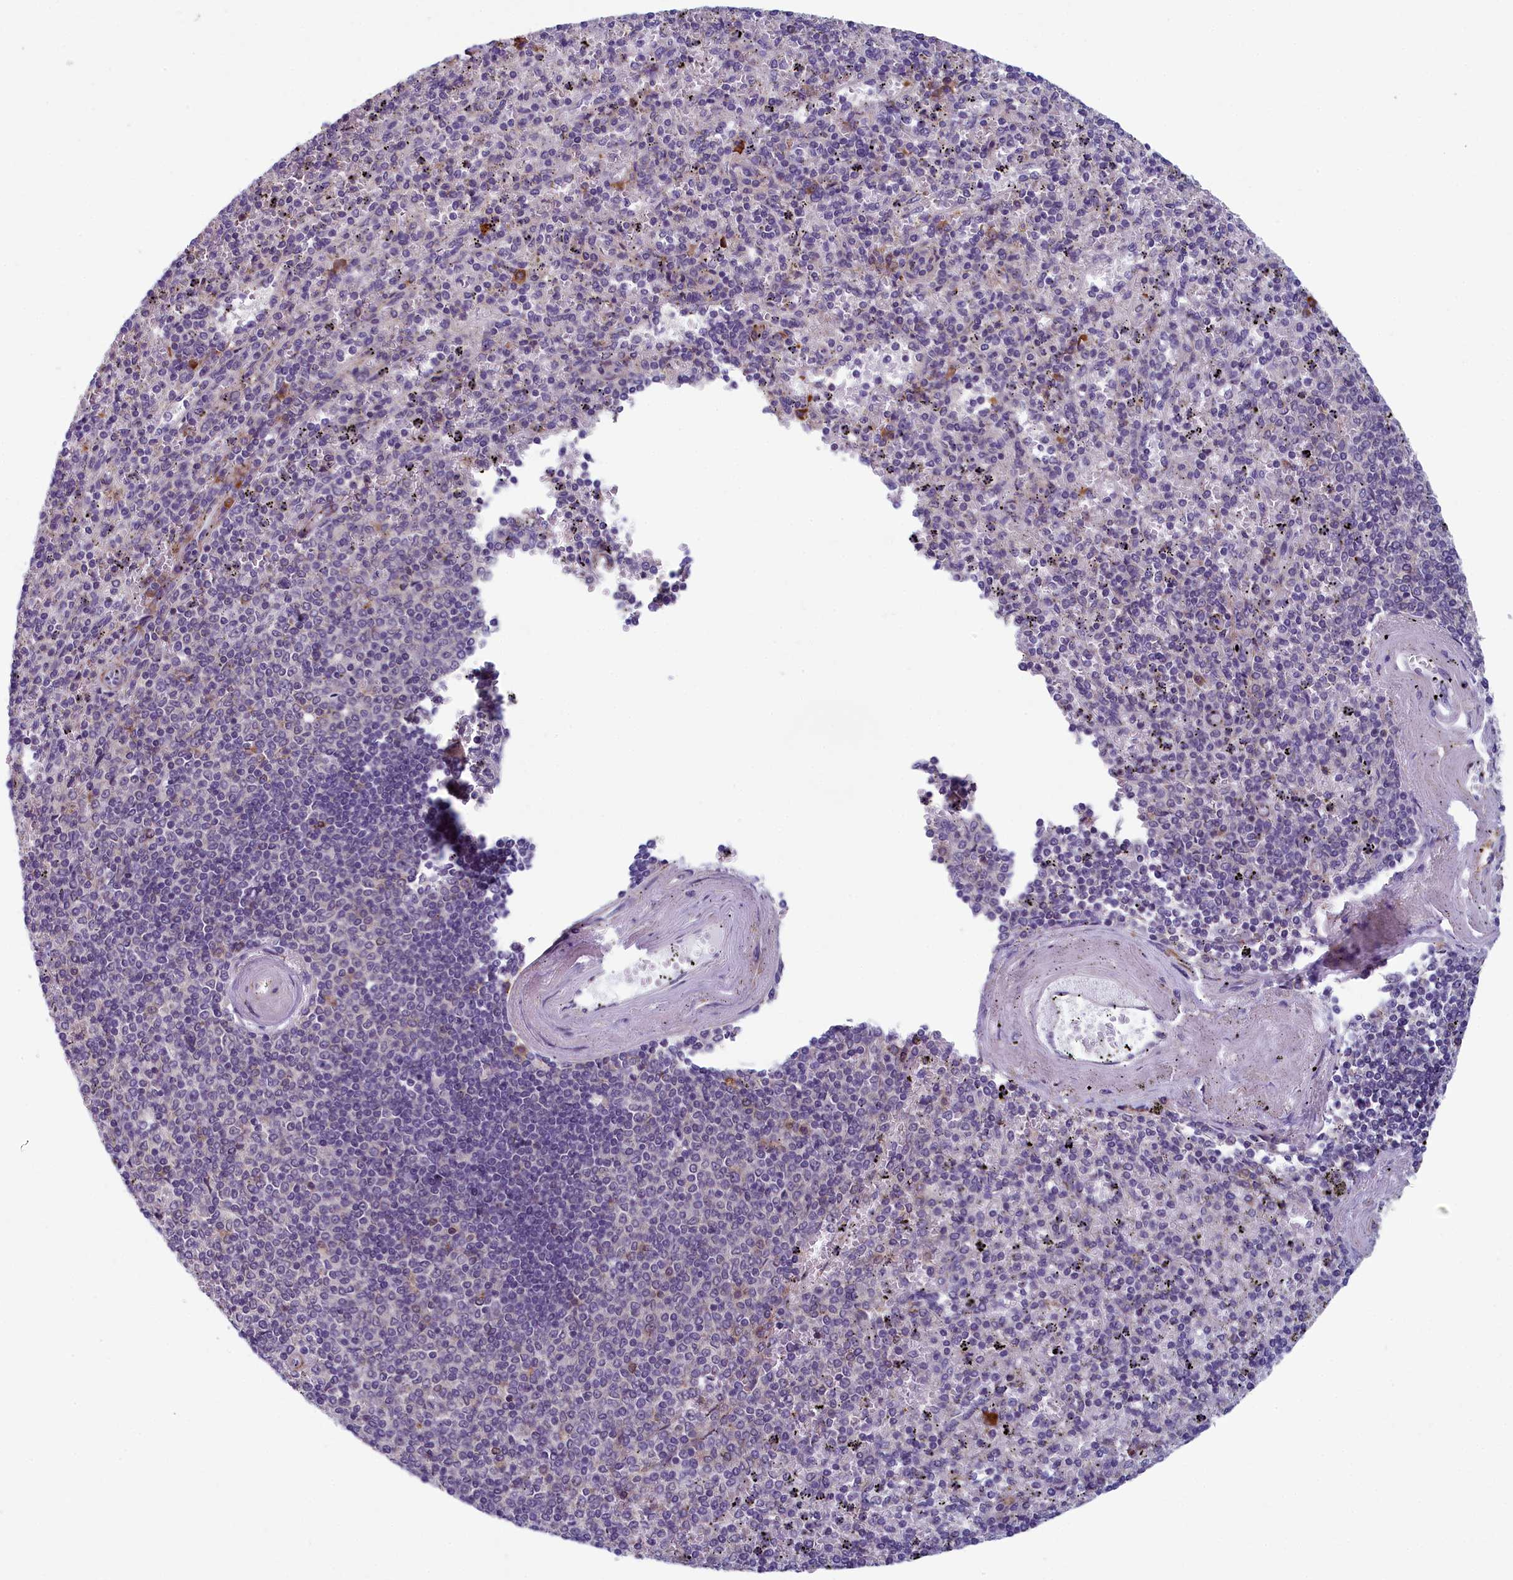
{"staining": {"intensity": "negative", "quantity": "none", "location": "none"}, "tissue": "spleen", "cell_type": "Cells in red pulp", "image_type": "normal", "snomed": [{"axis": "morphology", "description": "Normal tissue, NOS"}, {"axis": "topography", "description": "Spleen"}], "caption": "Immunohistochemistry (IHC) photomicrograph of unremarkable spleen: spleen stained with DAB demonstrates no significant protein expression in cells in red pulp.", "gene": "CNEP1R1", "patient": {"sex": "male", "age": 82}}